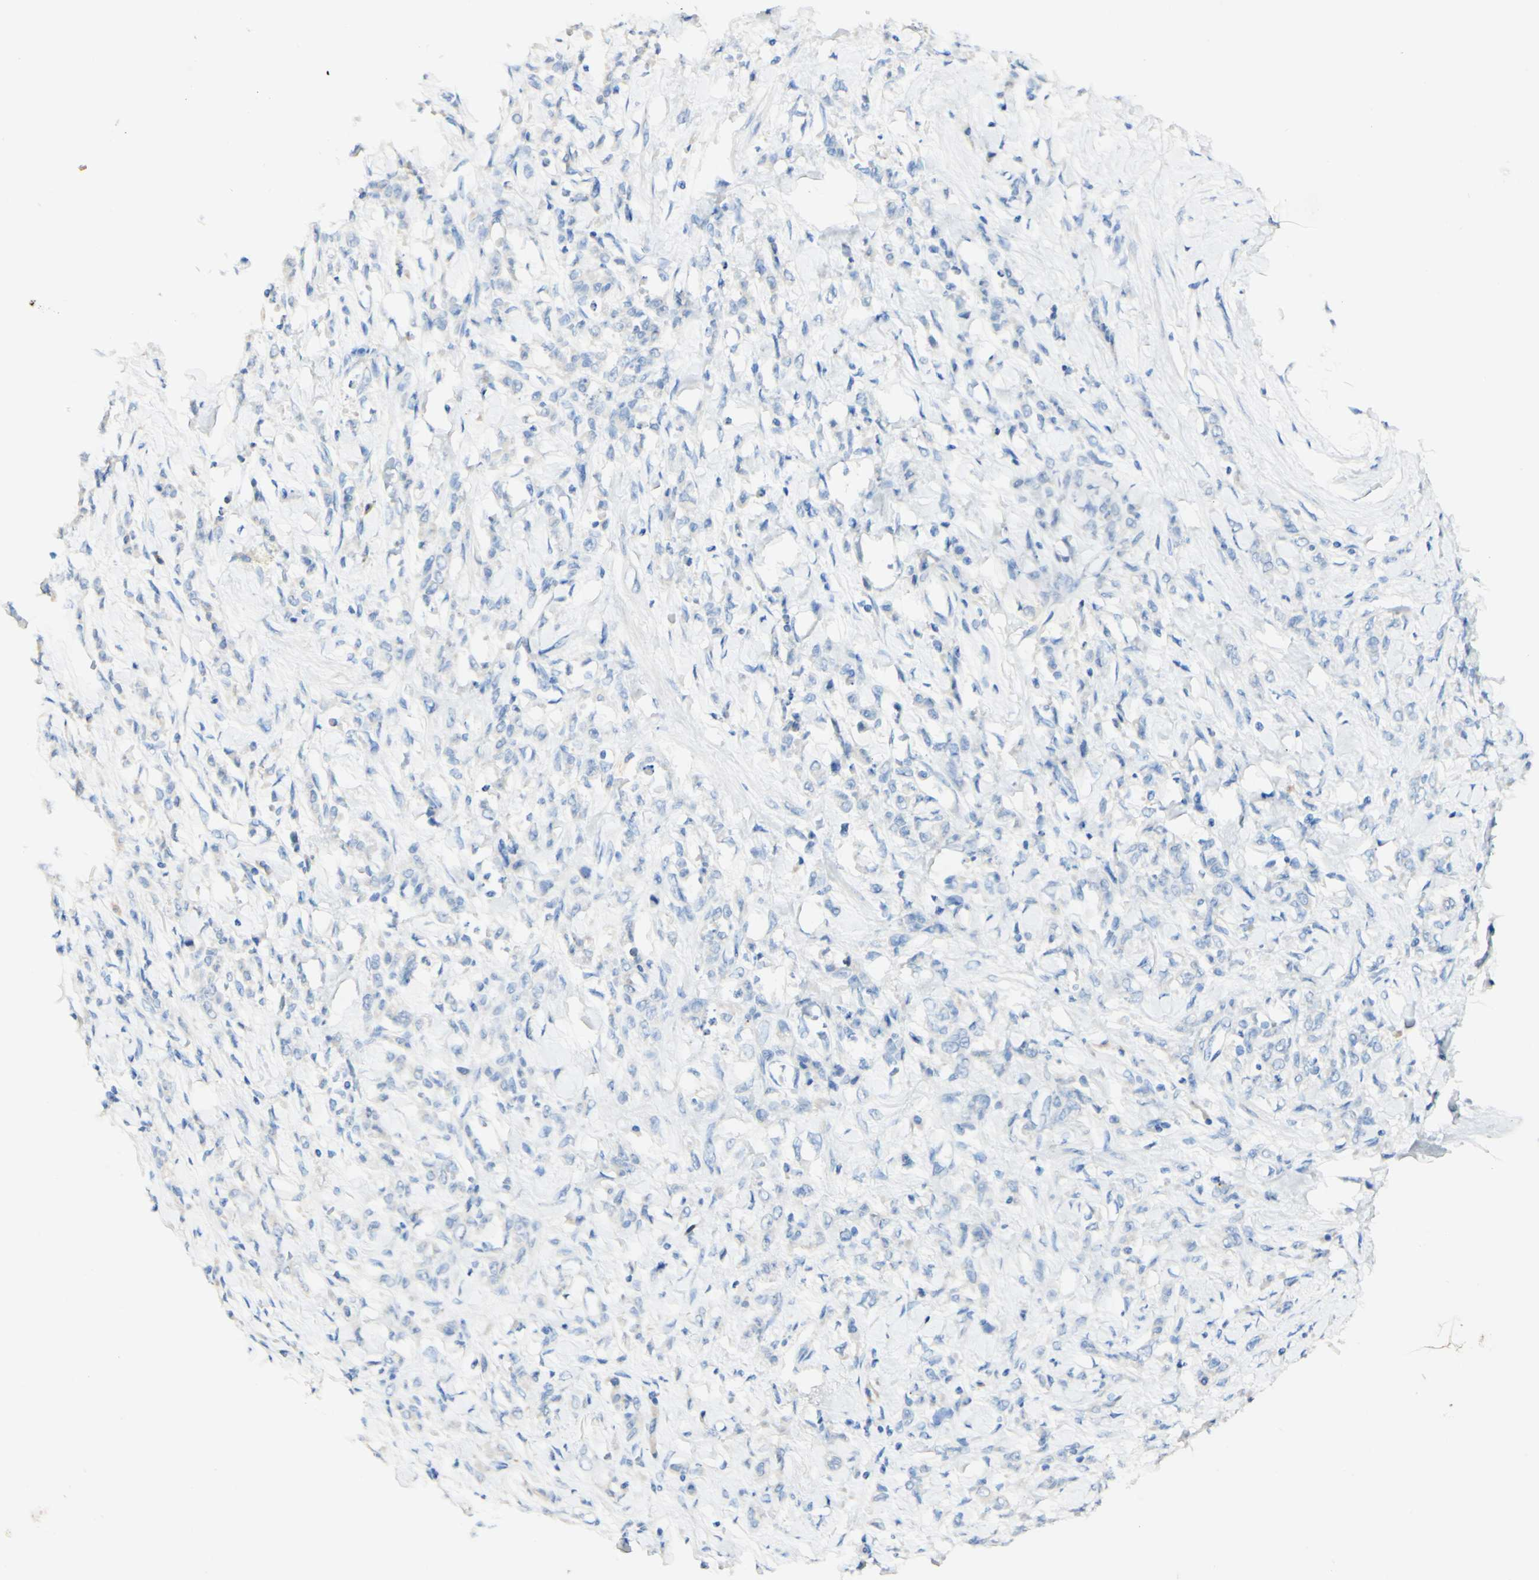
{"staining": {"intensity": "negative", "quantity": "none", "location": "none"}, "tissue": "stomach cancer", "cell_type": "Tumor cells", "image_type": "cancer", "snomed": [{"axis": "morphology", "description": "Adenocarcinoma, NOS"}, {"axis": "topography", "description": "Stomach"}], "caption": "High power microscopy micrograph of an immunohistochemistry (IHC) micrograph of adenocarcinoma (stomach), revealing no significant positivity in tumor cells.", "gene": "FGF4", "patient": {"sex": "male", "age": 82}}